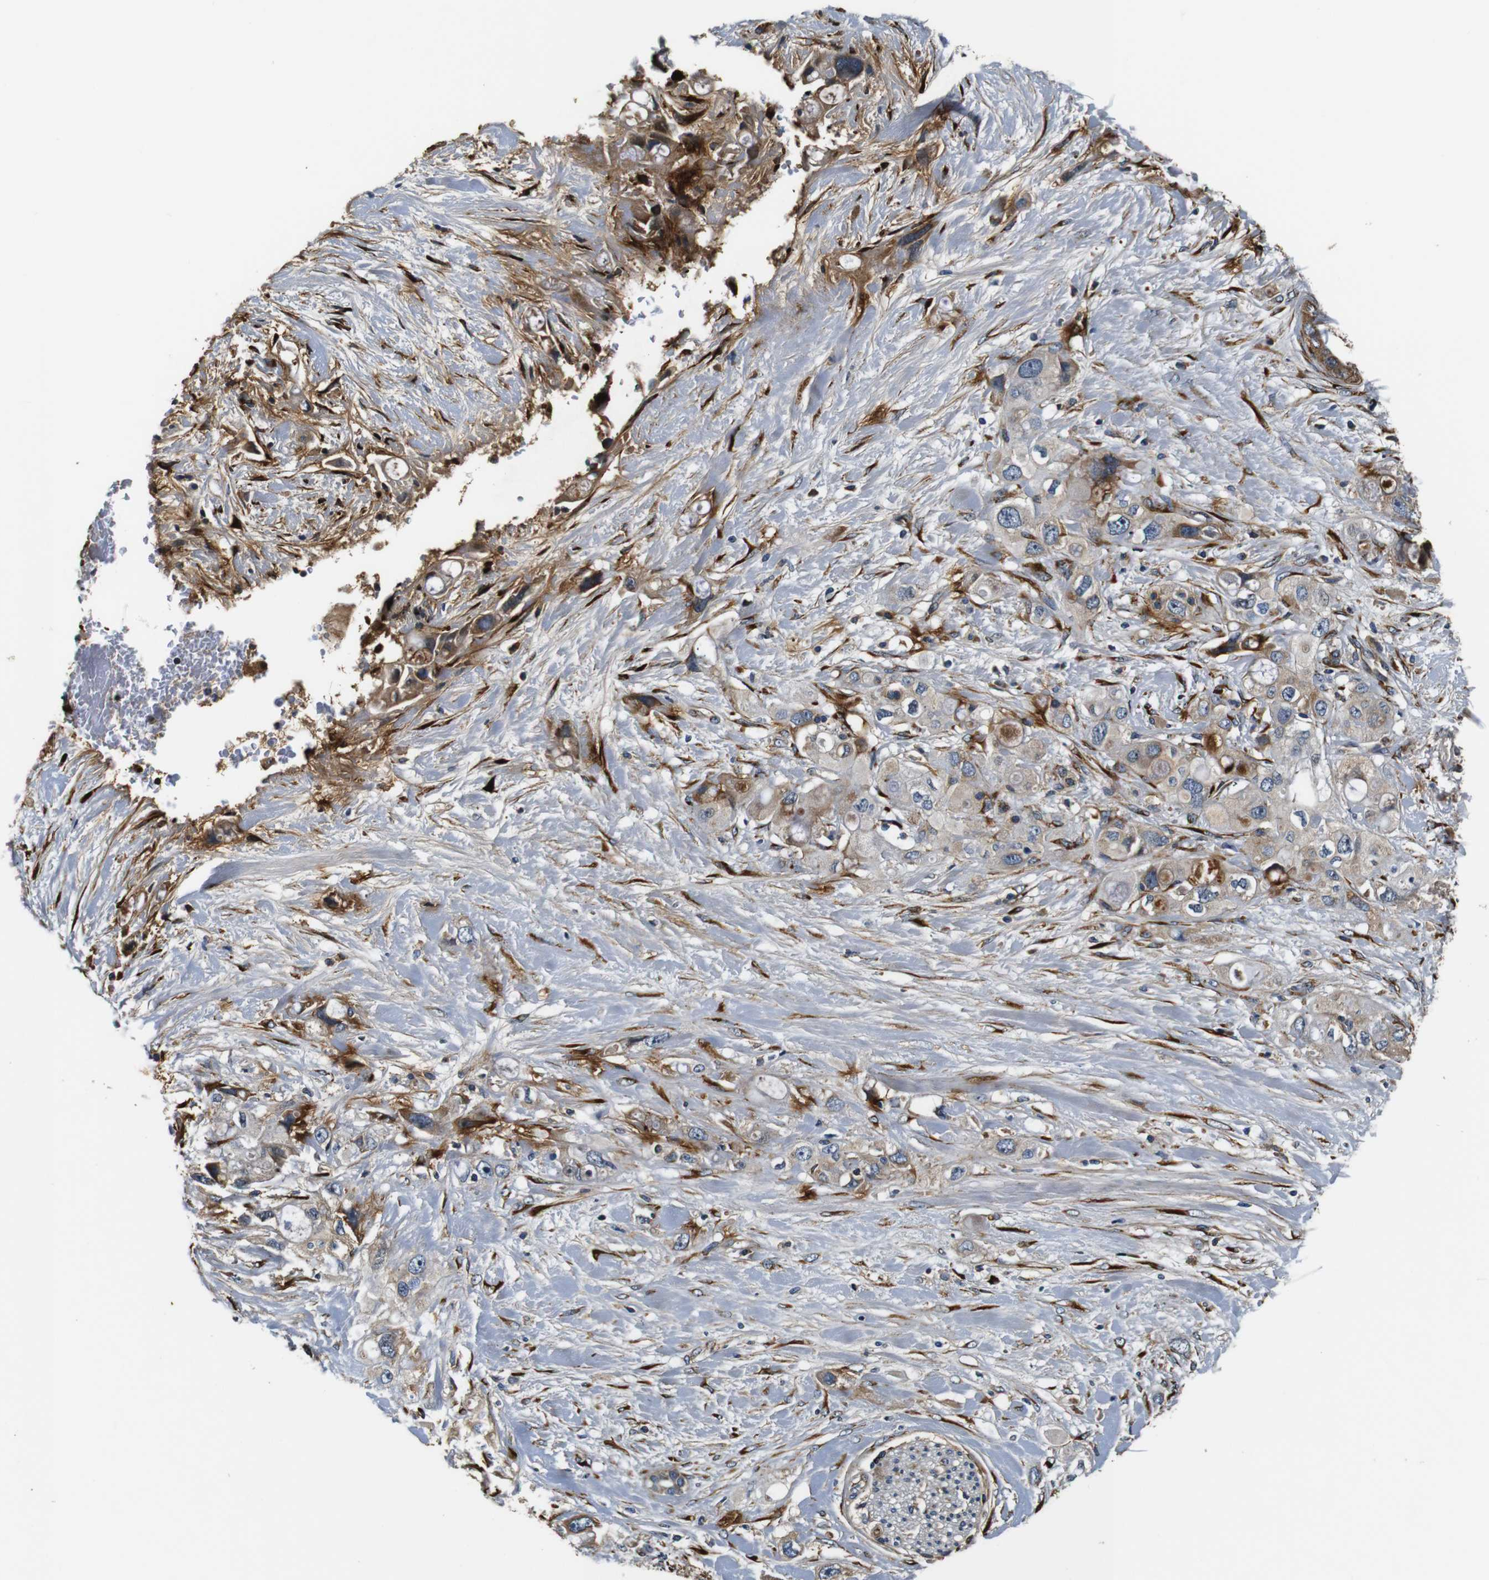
{"staining": {"intensity": "weak", "quantity": "<25%", "location": "cytoplasmic/membranous"}, "tissue": "pancreatic cancer", "cell_type": "Tumor cells", "image_type": "cancer", "snomed": [{"axis": "morphology", "description": "Adenocarcinoma, NOS"}, {"axis": "topography", "description": "Pancreas"}], "caption": "A photomicrograph of human pancreatic cancer (adenocarcinoma) is negative for staining in tumor cells.", "gene": "COL1A1", "patient": {"sex": "female", "age": 56}}